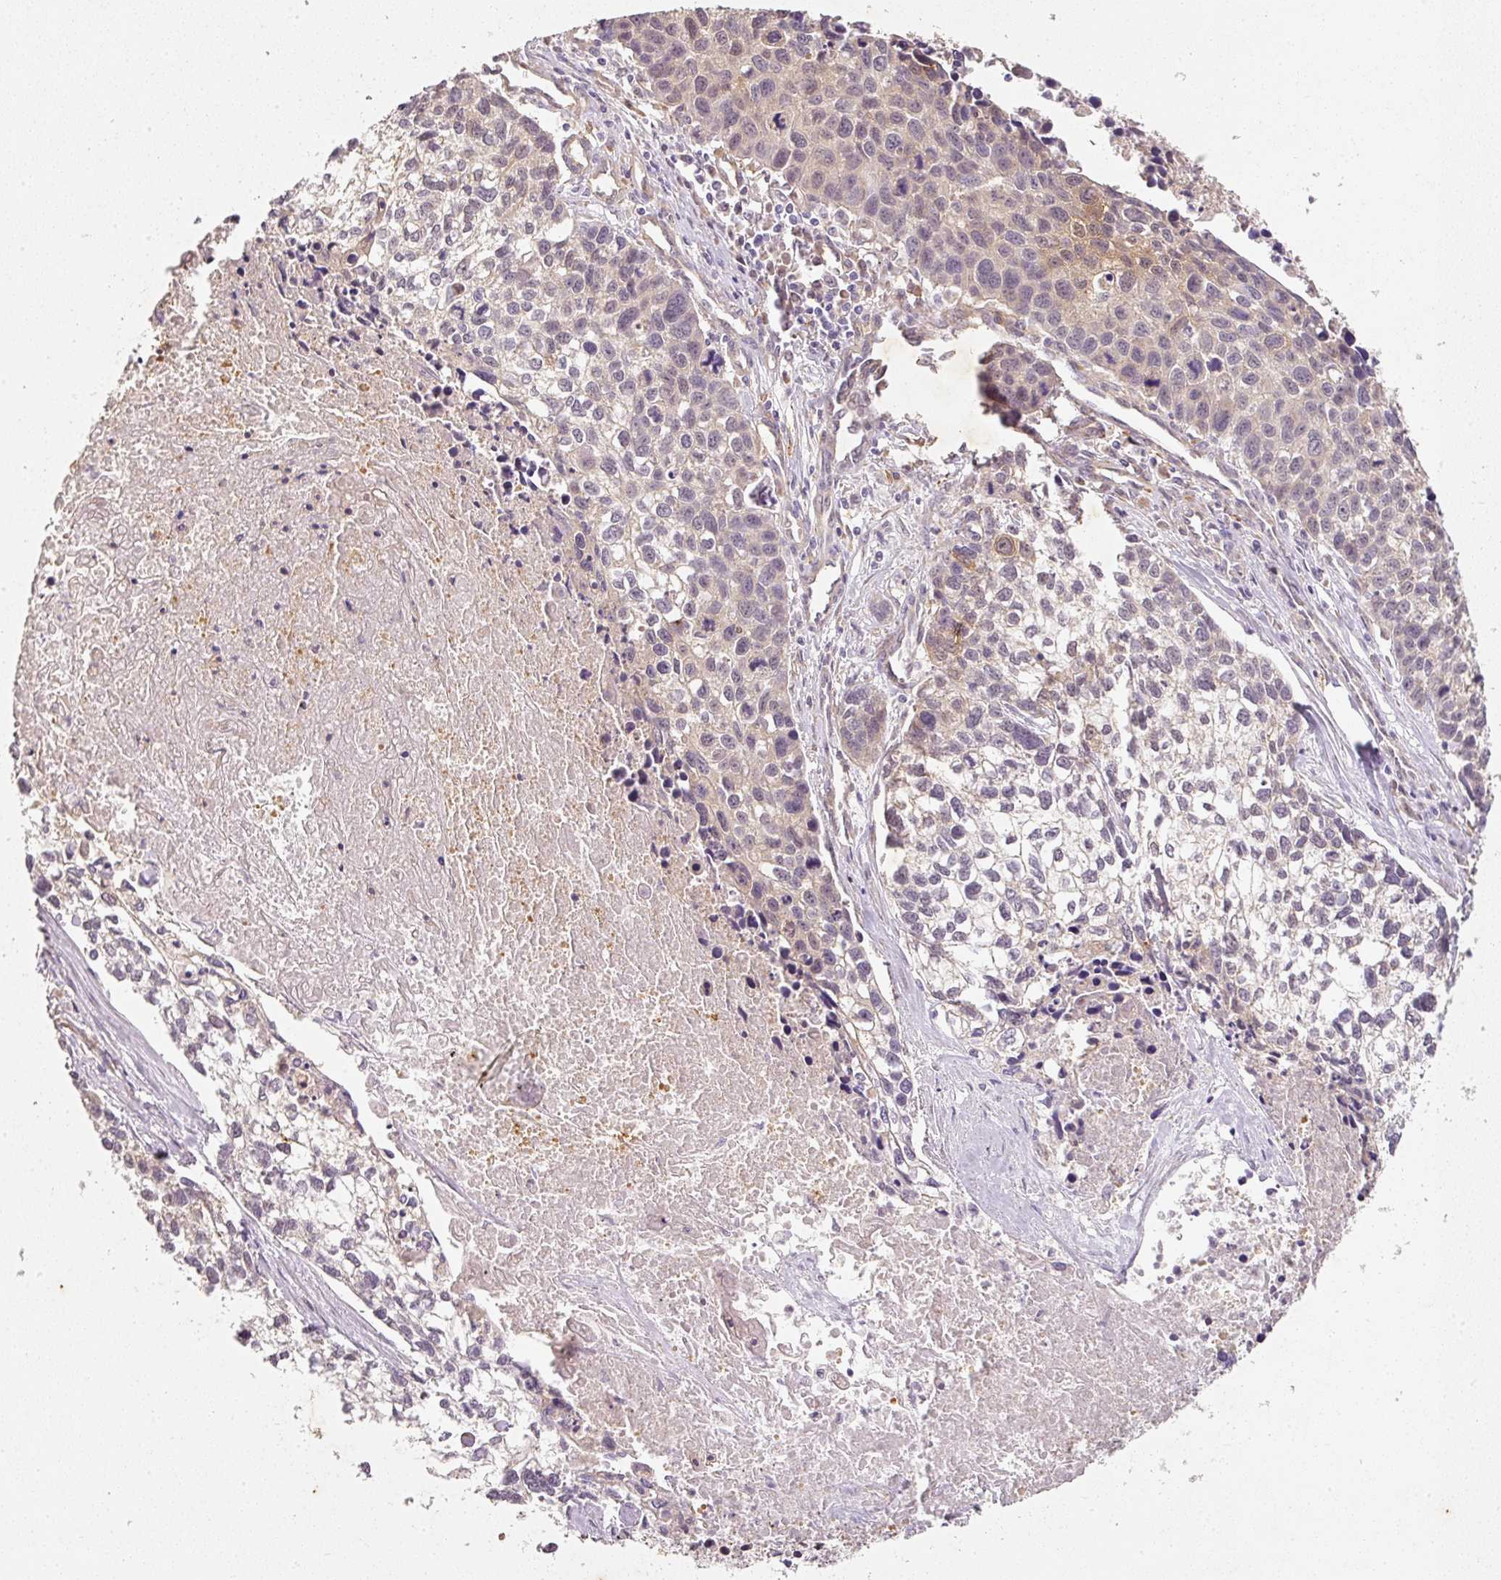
{"staining": {"intensity": "weak", "quantity": "<25%", "location": "cytoplasmic/membranous"}, "tissue": "lung cancer", "cell_type": "Tumor cells", "image_type": "cancer", "snomed": [{"axis": "morphology", "description": "Squamous cell carcinoma, NOS"}, {"axis": "topography", "description": "Lung"}], "caption": "High power microscopy micrograph of an immunohistochemistry (IHC) micrograph of lung squamous cell carcinoma, revealing no significant staining in tumor cells. (DAB (3,3'-diaminobenzidine) immunohistochemistry (IHC) visualized using brightfield microscopy, high magnification).", "gene": "RGL2", "patient": {"sex": "male", "age": 74}}